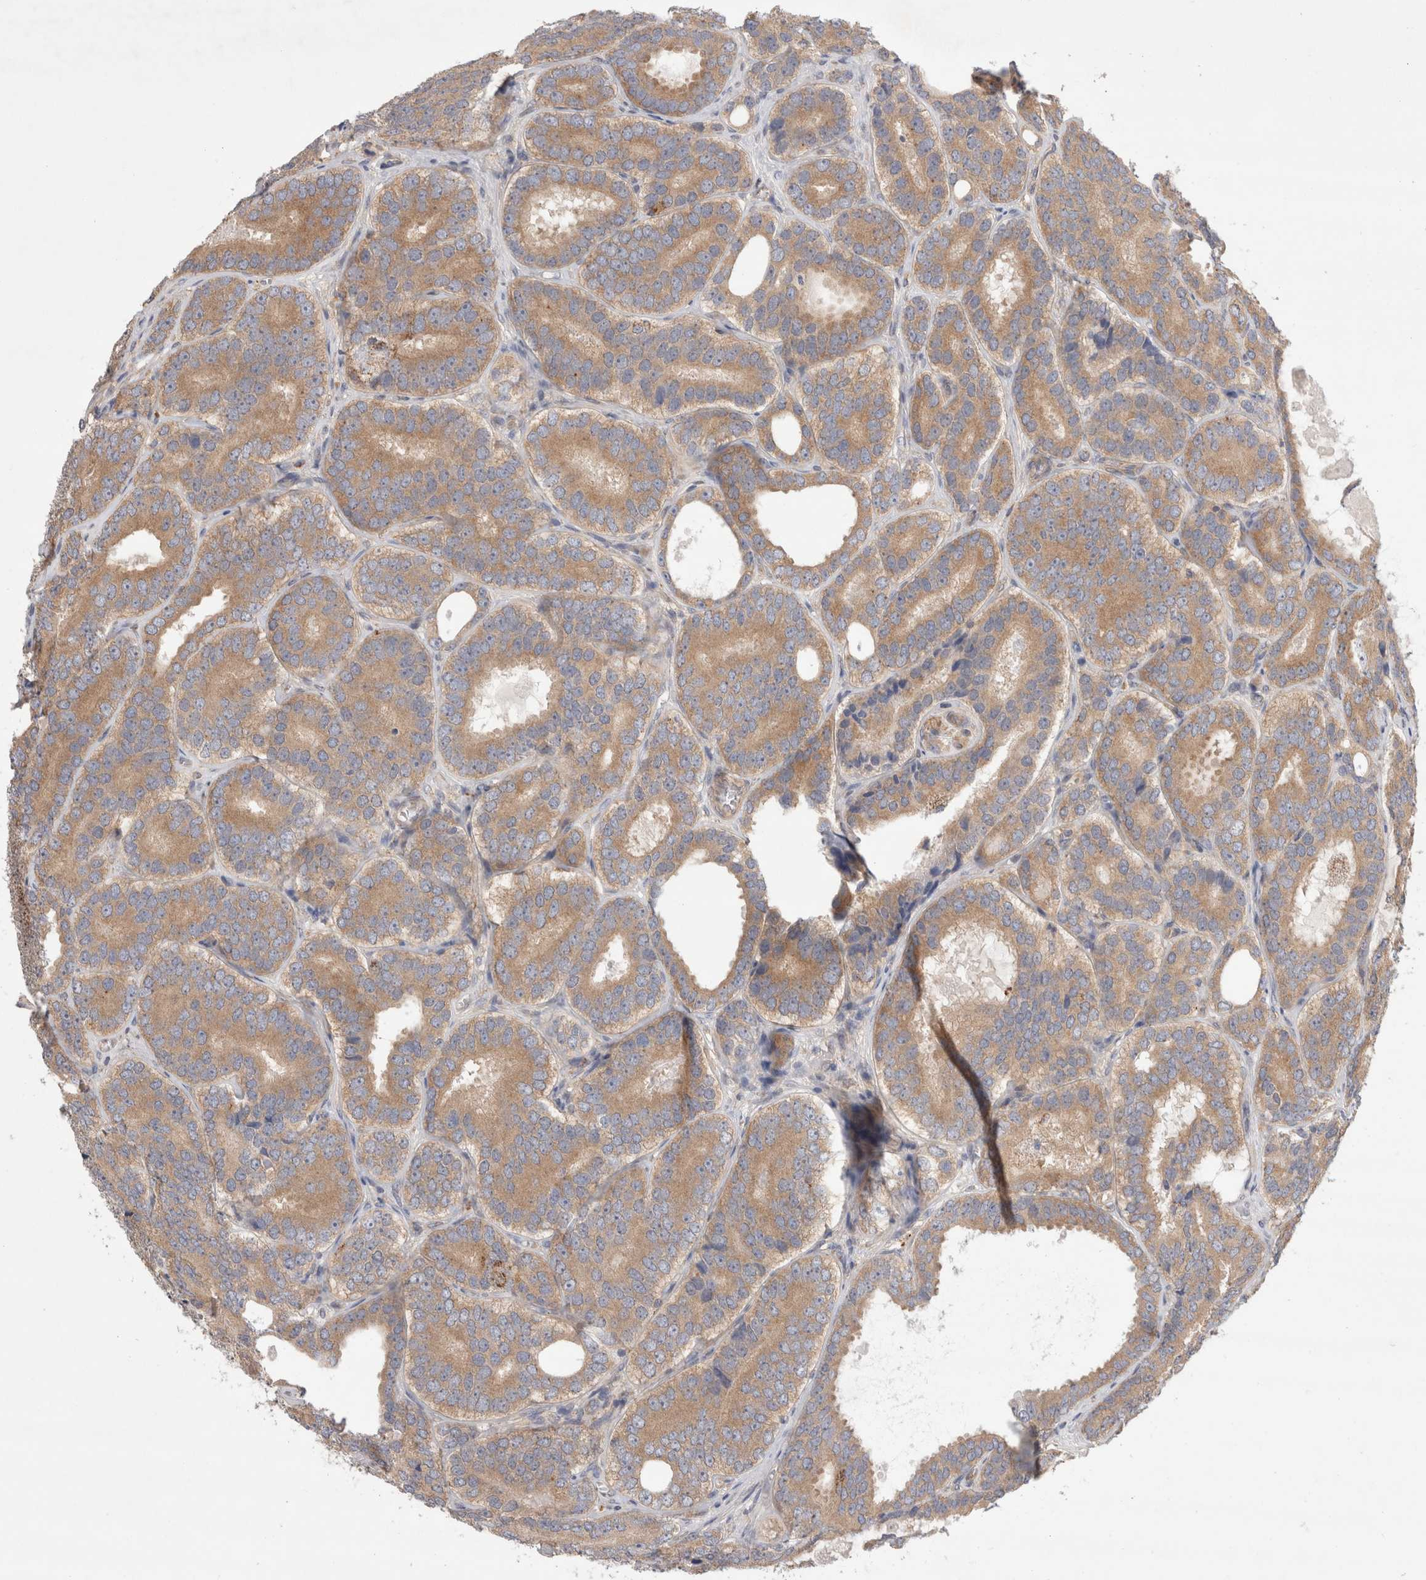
{"staining": {"intensity": "moderate", "quantity": ">75%", "location": "cytoplasmic/membranous"}, "tissue": "prostate cancer", "cell_type": "Tumor cells", "image_type": "cancer", "snomed": [{"axis": "morphology", "description": "Adenocarcinoma, High grade"}, {"axis": "topography", "description": "Prostate"}], "caption": "A brown stain shows moderate cytoplasmic/membranous staining of a protein in prostate cancer tumor cells.", "gene": "HROB", "patient": {"sex": "male", "age": 56}}